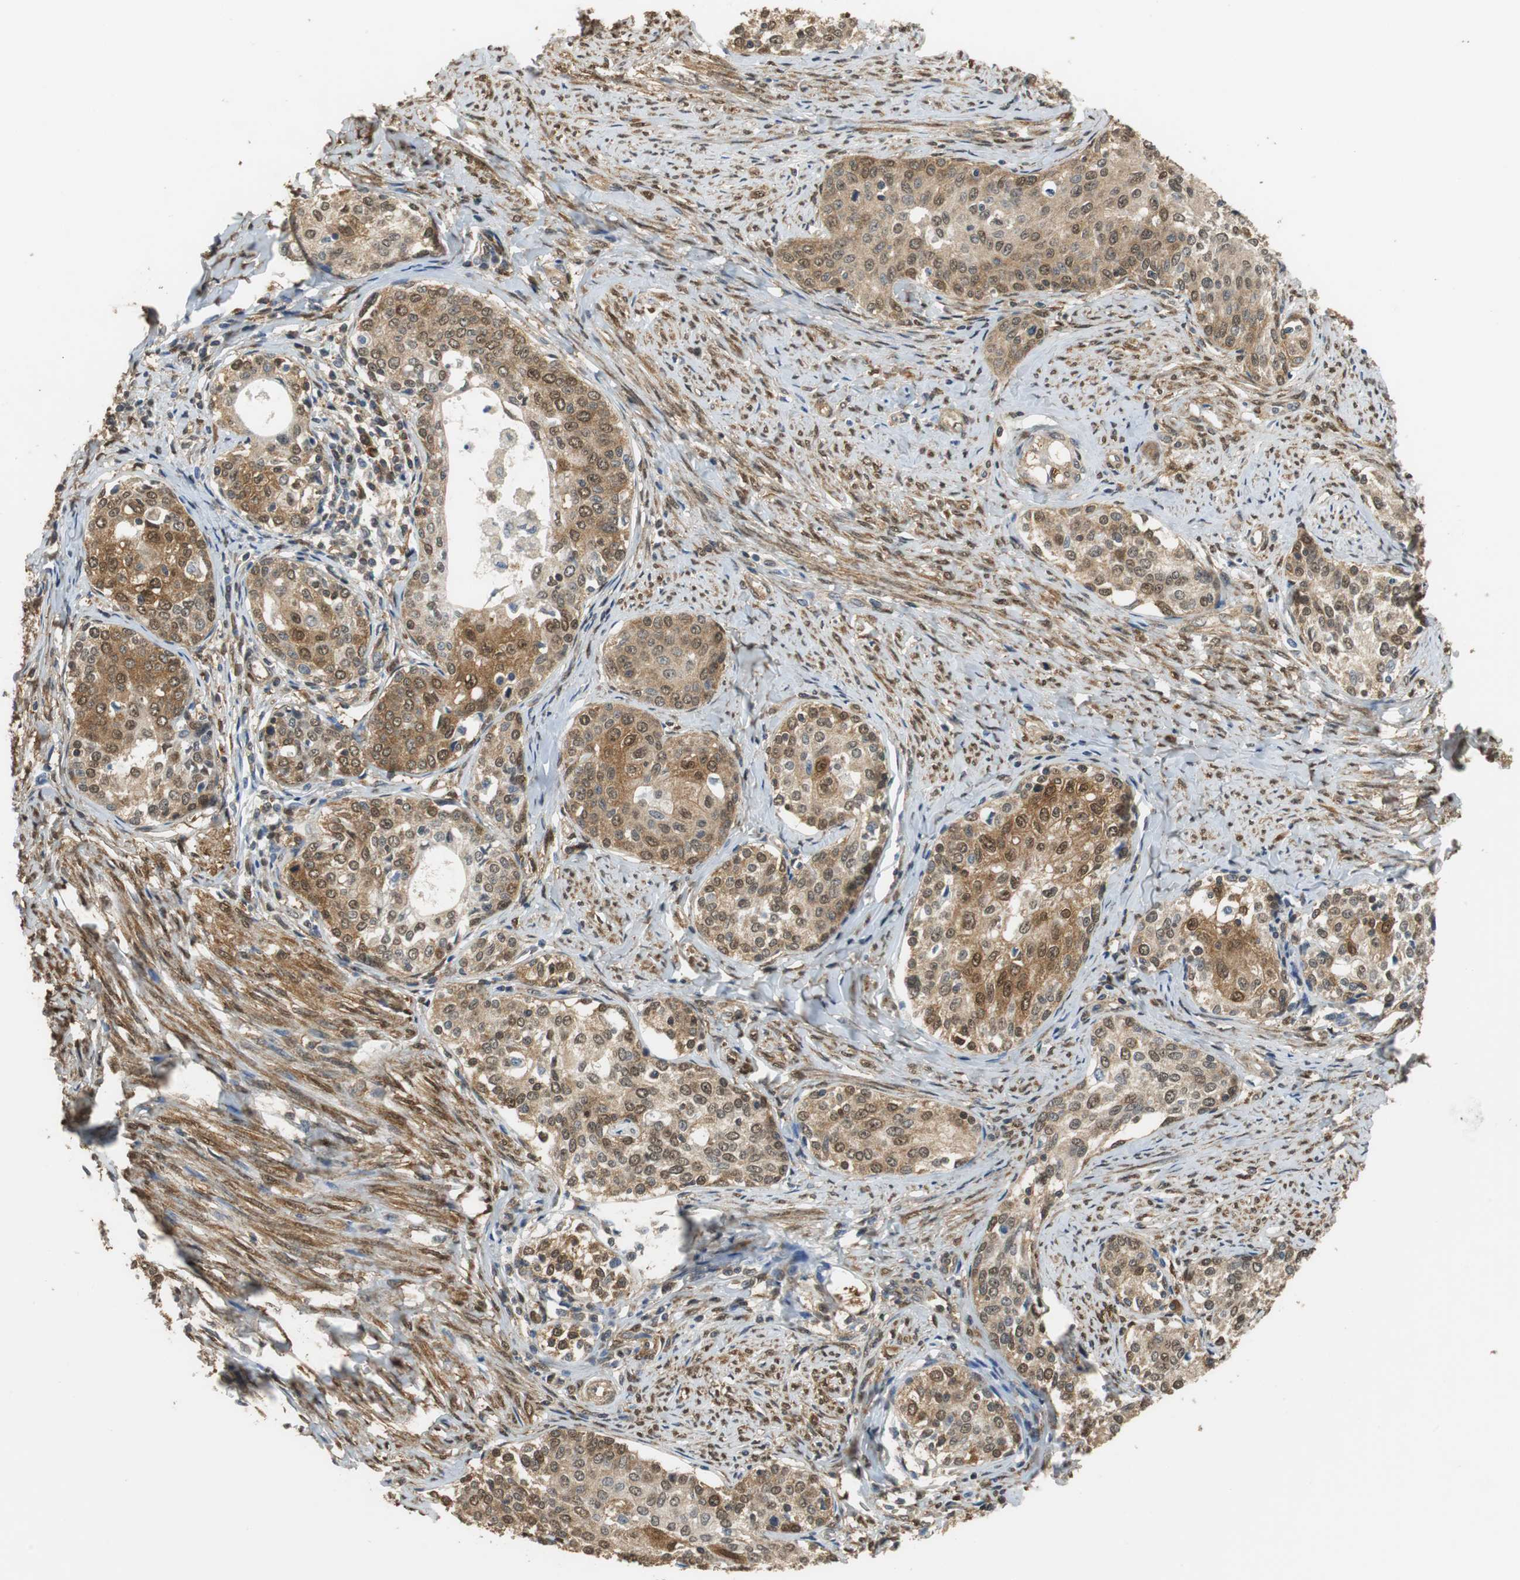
{"staining": {"intensity": "moderate", "quantity": ">75%", "location": "cytoplasmic/membranous,nuclear"}, "tissue": "cervical cancer", "cell_type": "Tumor cells", "image_type": "cancer", "snomed": [{"axis": "morphology", "description": "Squamous cell carcinoma, NOS"}, {"axis": "morphology", "description": "Adenocarcinoma, NOS"}, {"axis": "topography", "description": "Cervix"}], "caption": "Immunohistochemical staining of cervical cancer (adenocarcinoma) reveals medium levels of moderate cytoplasmic/membranous and nuclear protein expression in approximately >75% of tumor cells.", "gene": "UBQLN2", "patient": {"sex": "female", "age": 52}}